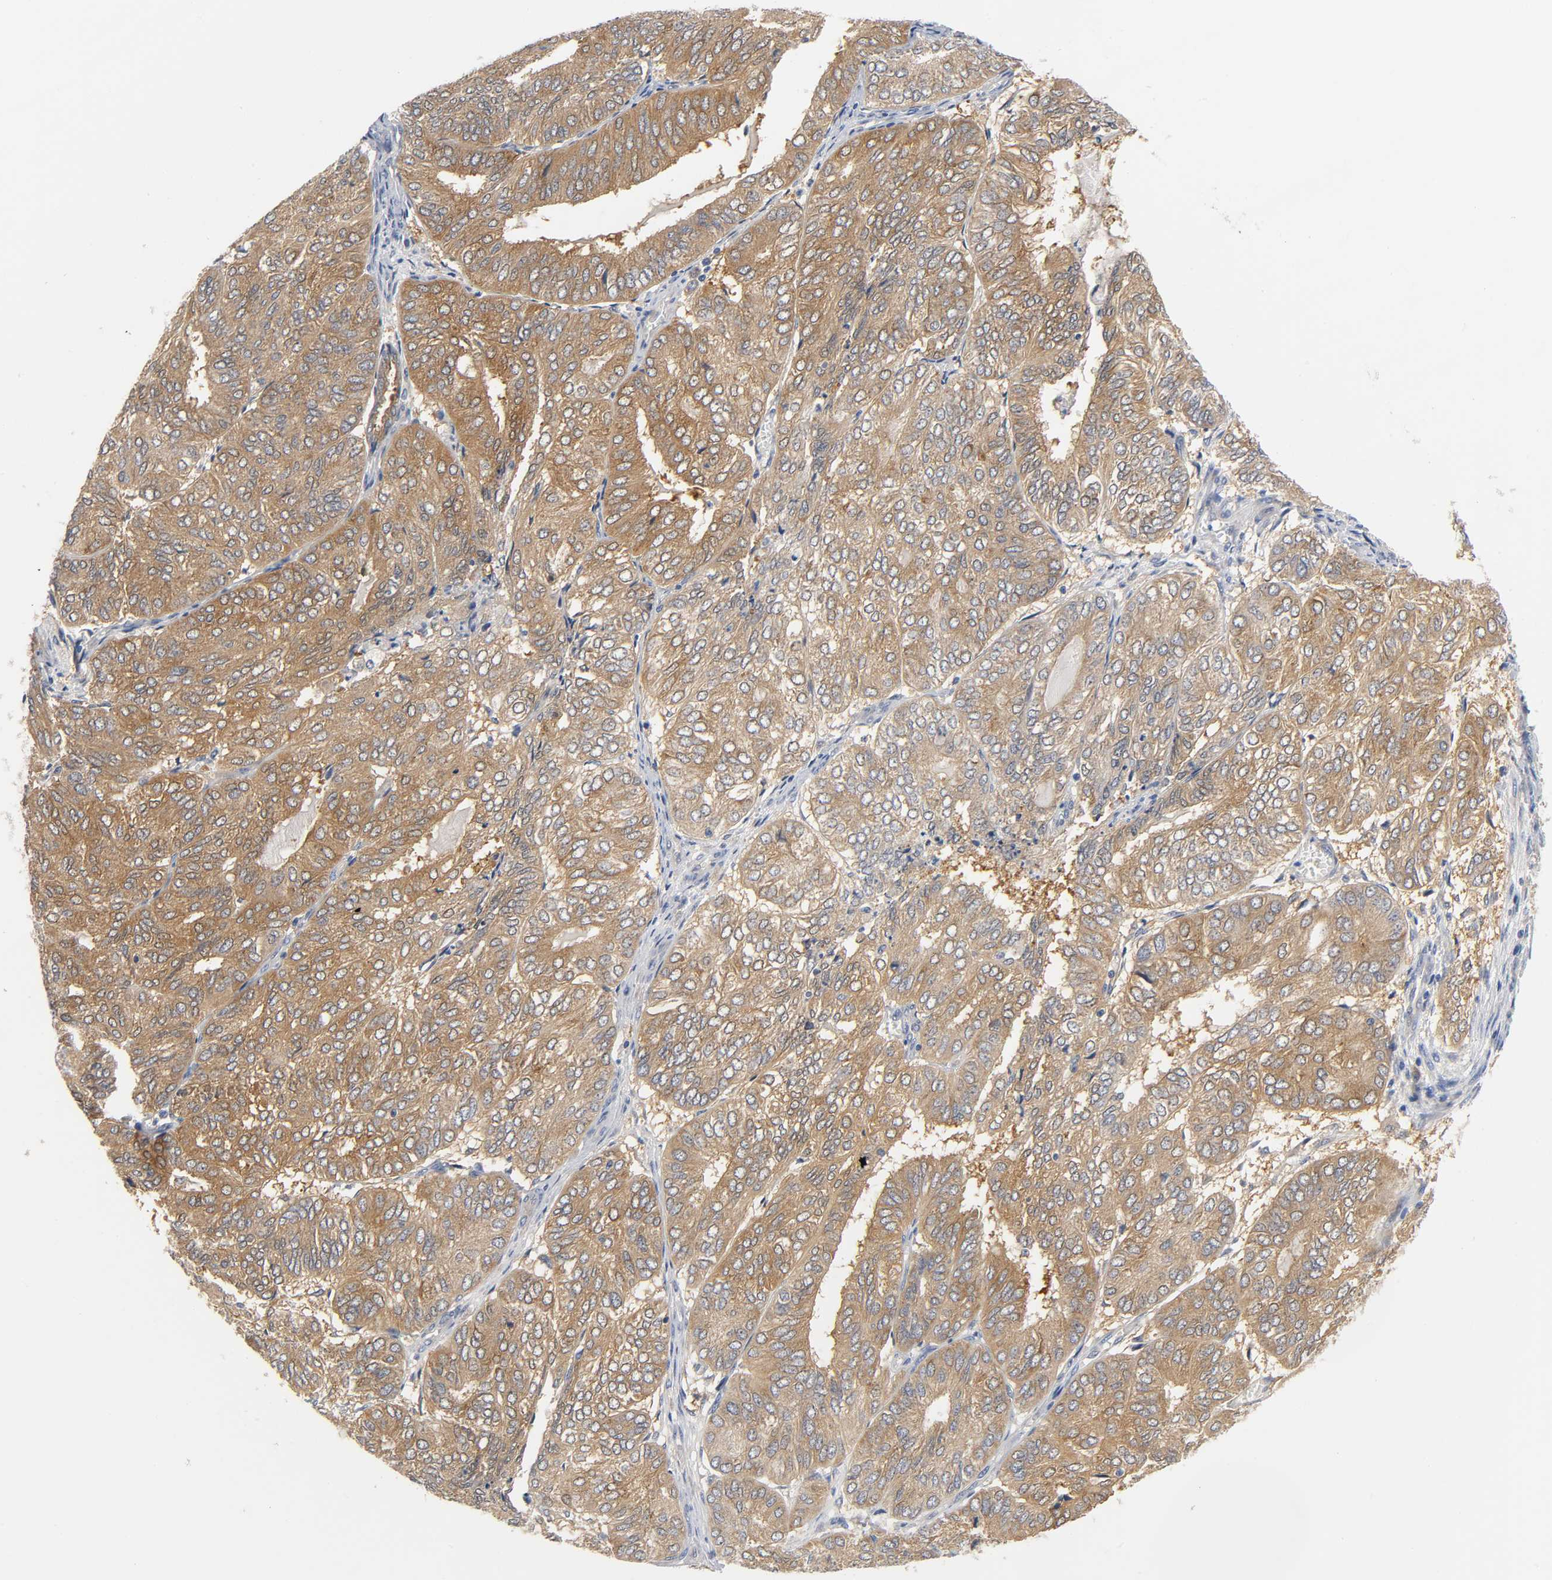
{"staining": {"intensity": "moderate", "quantity": ">75%", "location": "cytoplasmic/membranous"}, "tissue": "endometrial cancer", "cell_type": "Tumor cells", "image_type": "cancer", "snomed": [{"axis": "morphology", "description": "Adenocarcinoma, NOS"}, {"axis": "topography", "description": "Uterus"}], "caption": "A brown stain highlights moderate cytoplasmic/membranous positivity of a protein in human adenocarcinoma (endometrial) tumor cells. Using DAB (brown) and hematoxylin (blue) stains, captured at high magnification using brightfield microscopy.", "gene": "FYN", "patient": {"sex": "female", "age": 60}}